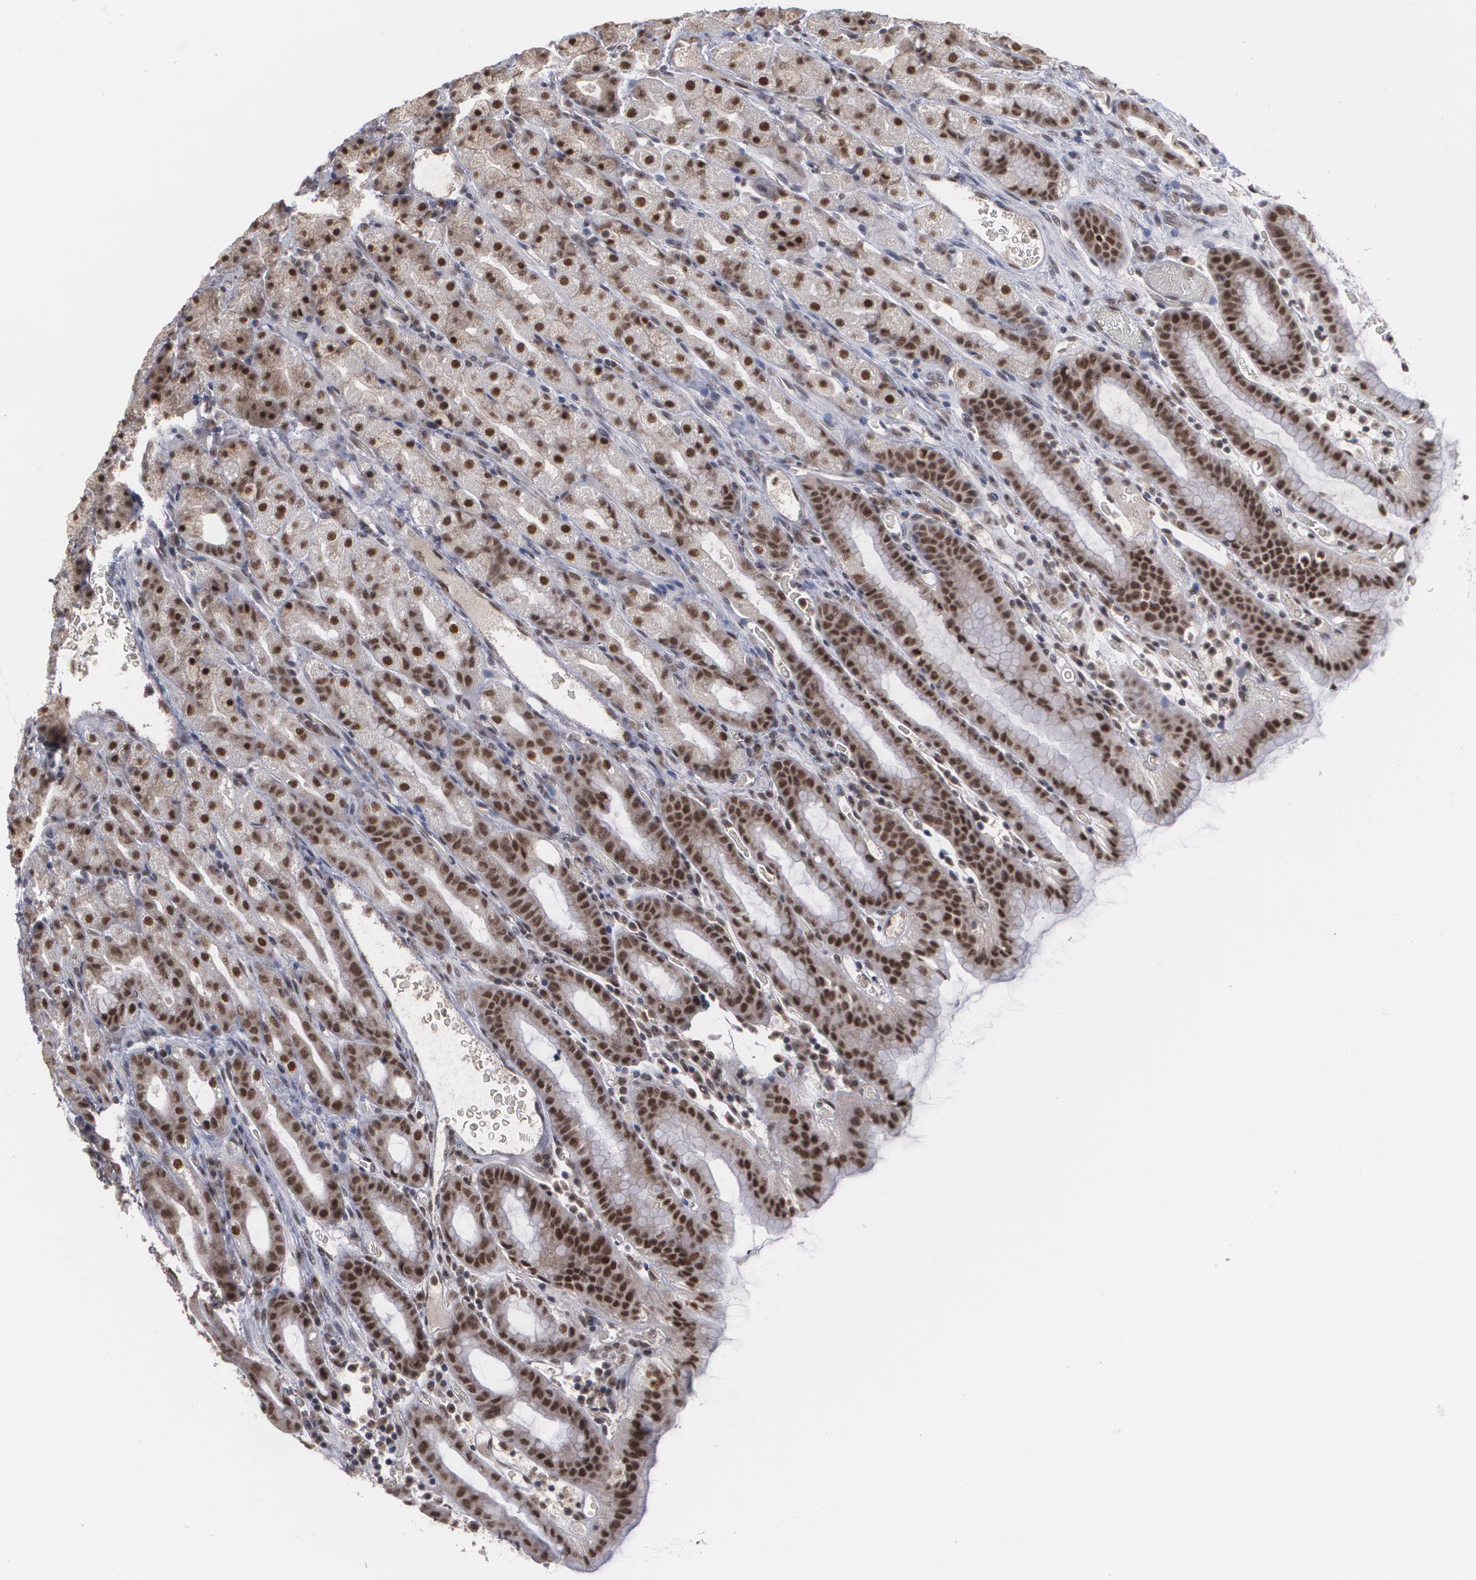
{"staining": {"intensity": "strong", "quantity": ">75%", "location": "nuclear"}, "tissue": "stomach", "cell_type": "Glandular cells", "image_type": "normal", "snomed": [{"axis": "morphology", "description": "Normal tissue, NOS"}, {"axis": "topography", "description": "Stomach, upper"}], "caption": "Strong nuclear expression for a protein is identified in about >75% of glandular cells of normal stomach using immunohistochemistry.", "gene": "INTS6L", "patient": {"sex": "male", "age": 68}}